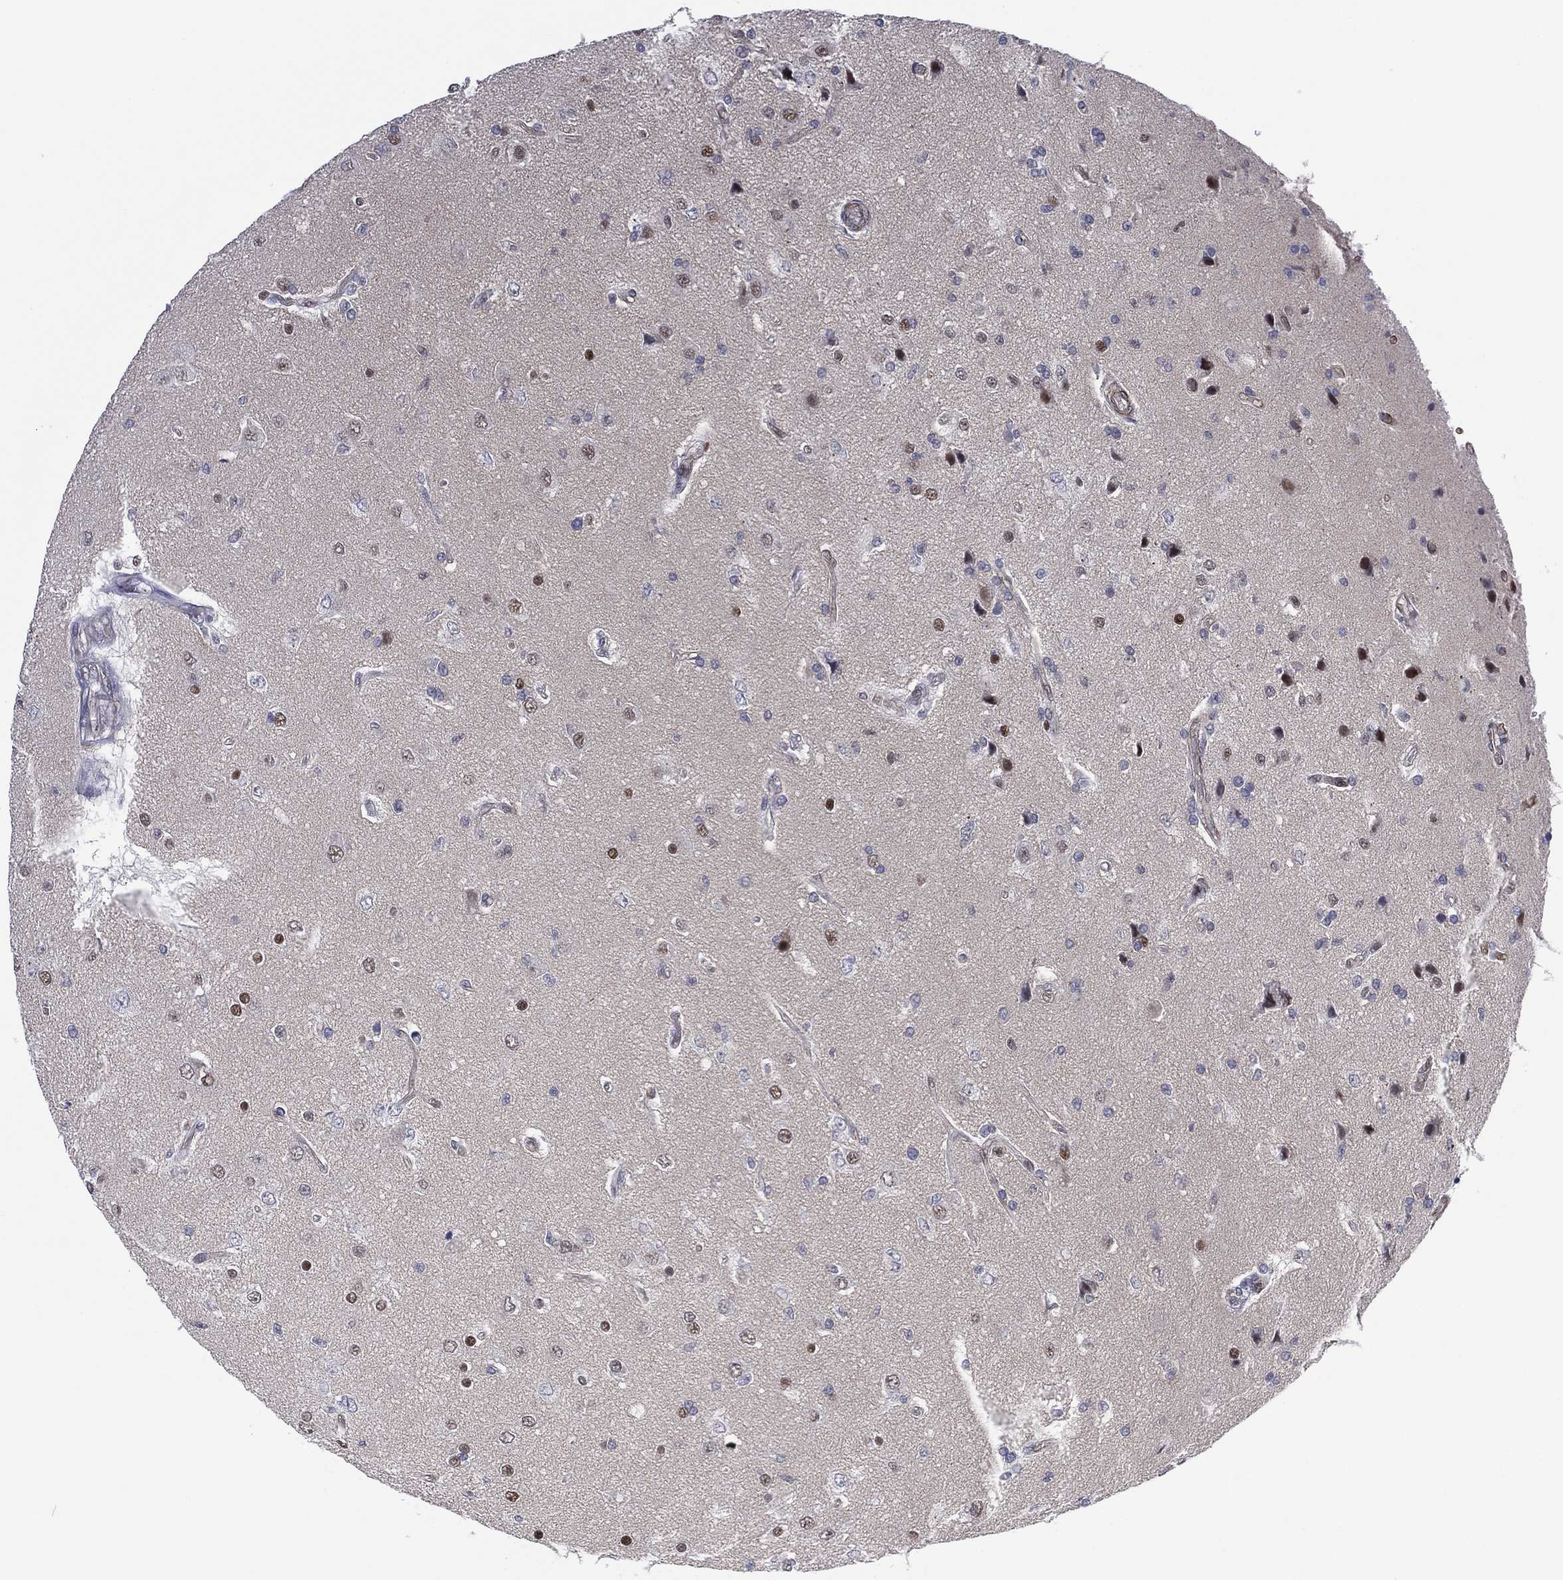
{"staining": {"intensity": "moderate", "quantity": "<25%", "location": "nuclear"}, "tissue": "glioma", "cell_type": "Tumor cells", "image_type": "cancer", "snomed": [{"axis": "morphology", "description": "Glioma, malignant, High grade"}, {"axis": "topography", "description": "Brain"}], "caption": "This is an image of immunohistochemistry staining of malignant glioma (high-grade), which shows moderate expression in the nuclear of tumor cells.", "gene": "GSE1", "patient": {"sex": "male", "age": 56}}